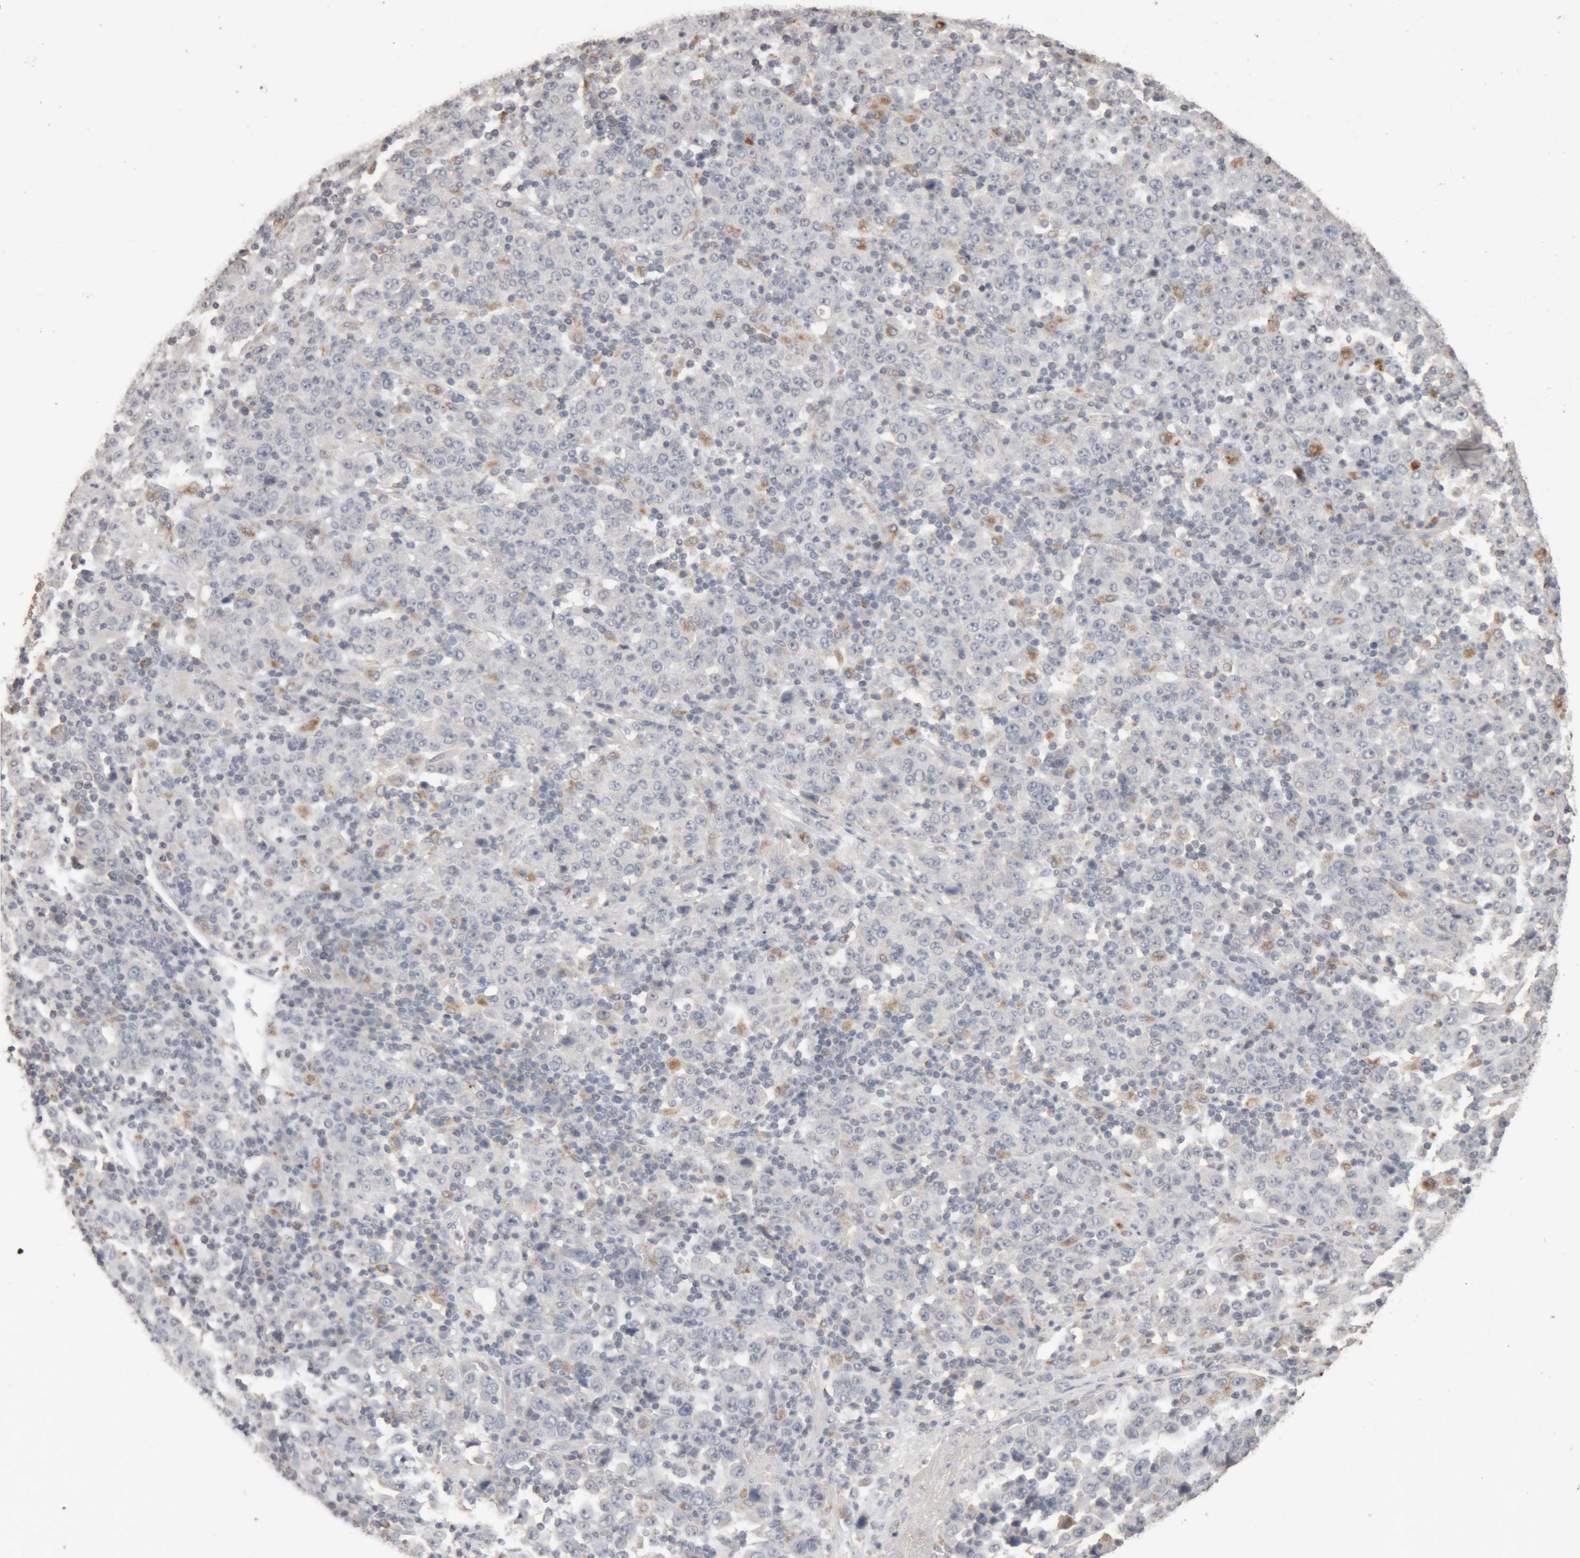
{"staining": {"intensity": "negative", "quantity": "none", "location": "none"}, "tissue": "stomach cancer", "cell_type": "Tumor cells", "image_type": "cancer", "snomed": [{"axis": "morphology", "description": "Normal tissue, NOS"}, {"axis": "morphology", "description": "Adenocarcinoma, NOS"}, {"axis": "topography", "description": "Stomach, upper"}, {"axis": "topography", "description": "Stomach"}], "caption": "The histopathology image displays no staining of tumor cells in stomach cancer.", "gene": "ARSA", "patient": {"sex": "male", "age": 59}}